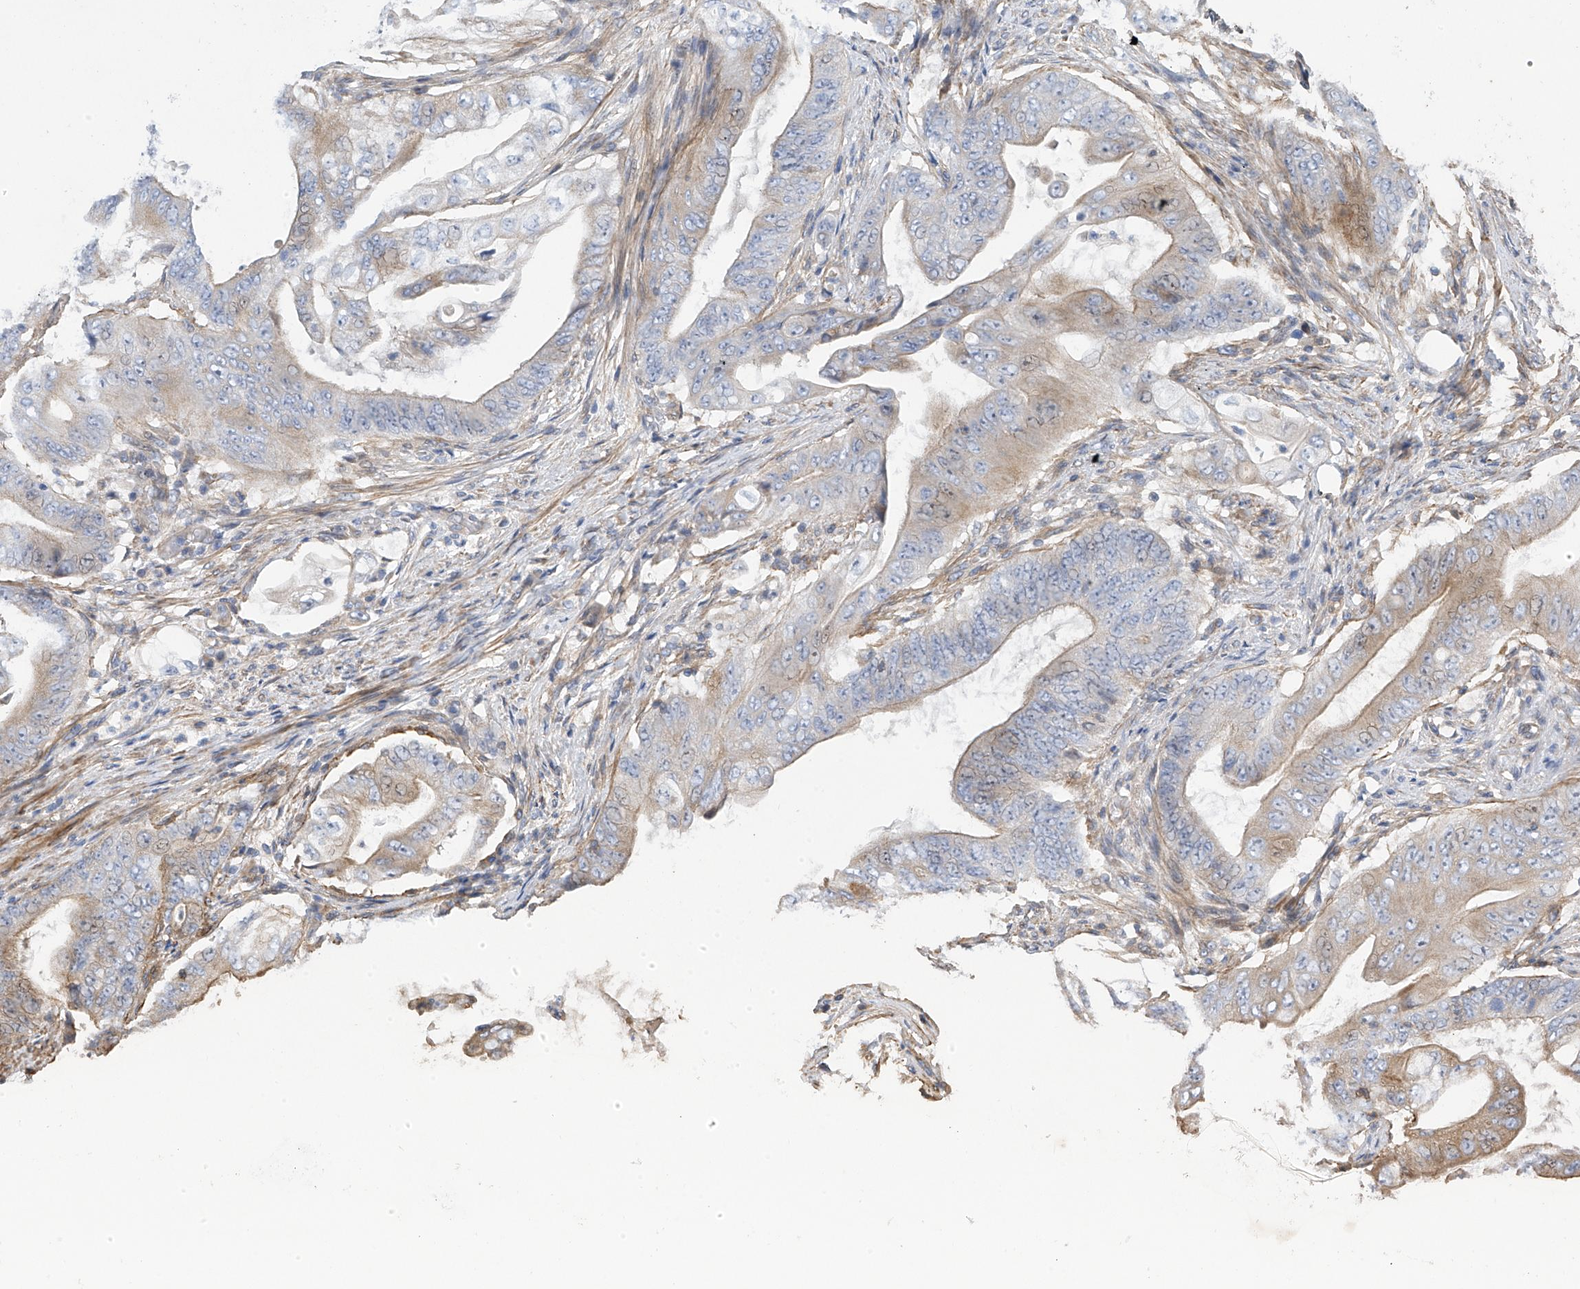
{"staining": {"intensity": "weak", "quantity": "25%-75%", "location": "cytoplasmic/membranous"}, "tissue": "stomach cancer", "cell_type": "Tumor cells", "image_type": "cancer", "snomed": [{"axis": "morphology", "description": "Adenocarcinoma, NOS"}, {"axis": "topography", "description": "Stomach"}], "caption": "IHC of stomach adenocarcinoma displays low levels of weak cytoplasmic/membranous positivity in approximately 25%-75% of tumor cells.", "gene": "SLC43A3", "patient": {"sex": "female", "age": 73}}